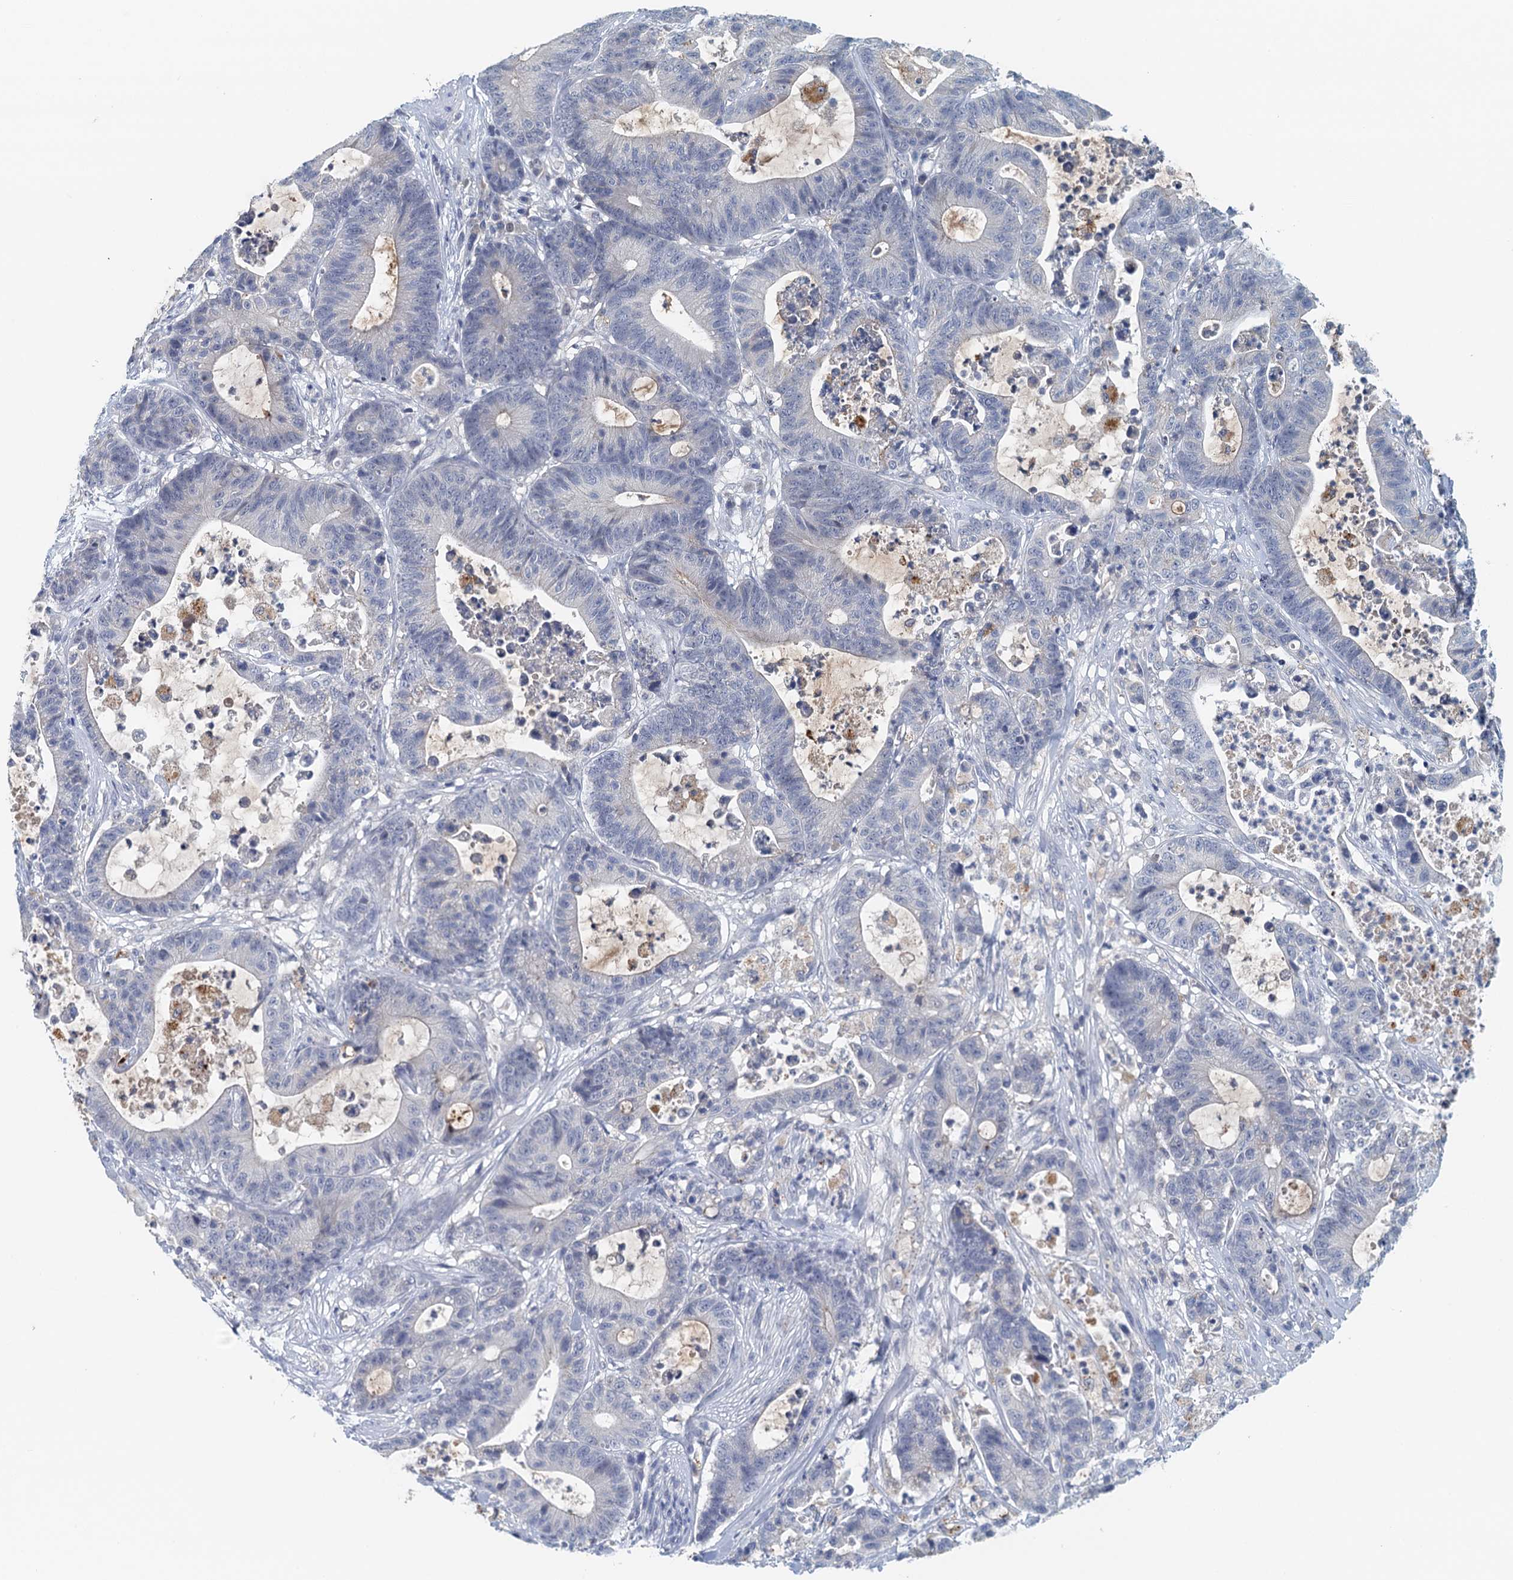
{"staining": {"intensity": "negative", "quantity": "none", "location": "none"}, "tissue": "colorectal cancer", "cell_type": "Tumor cells", "image_type": "cancer", "snomed": [{"axis": "morphology", "description": "Adenocarcinoma, NOS"}, {"axis": "topography", "description": "Colon"}], "caption": "Human adenocarcinoma (colorectal) stained for a protein using immunohistochemistry (IHC) demonstrates no expression in tumor cells.", "gene": "NUBP2", "patient": {"sex": "female", "age": 84}}